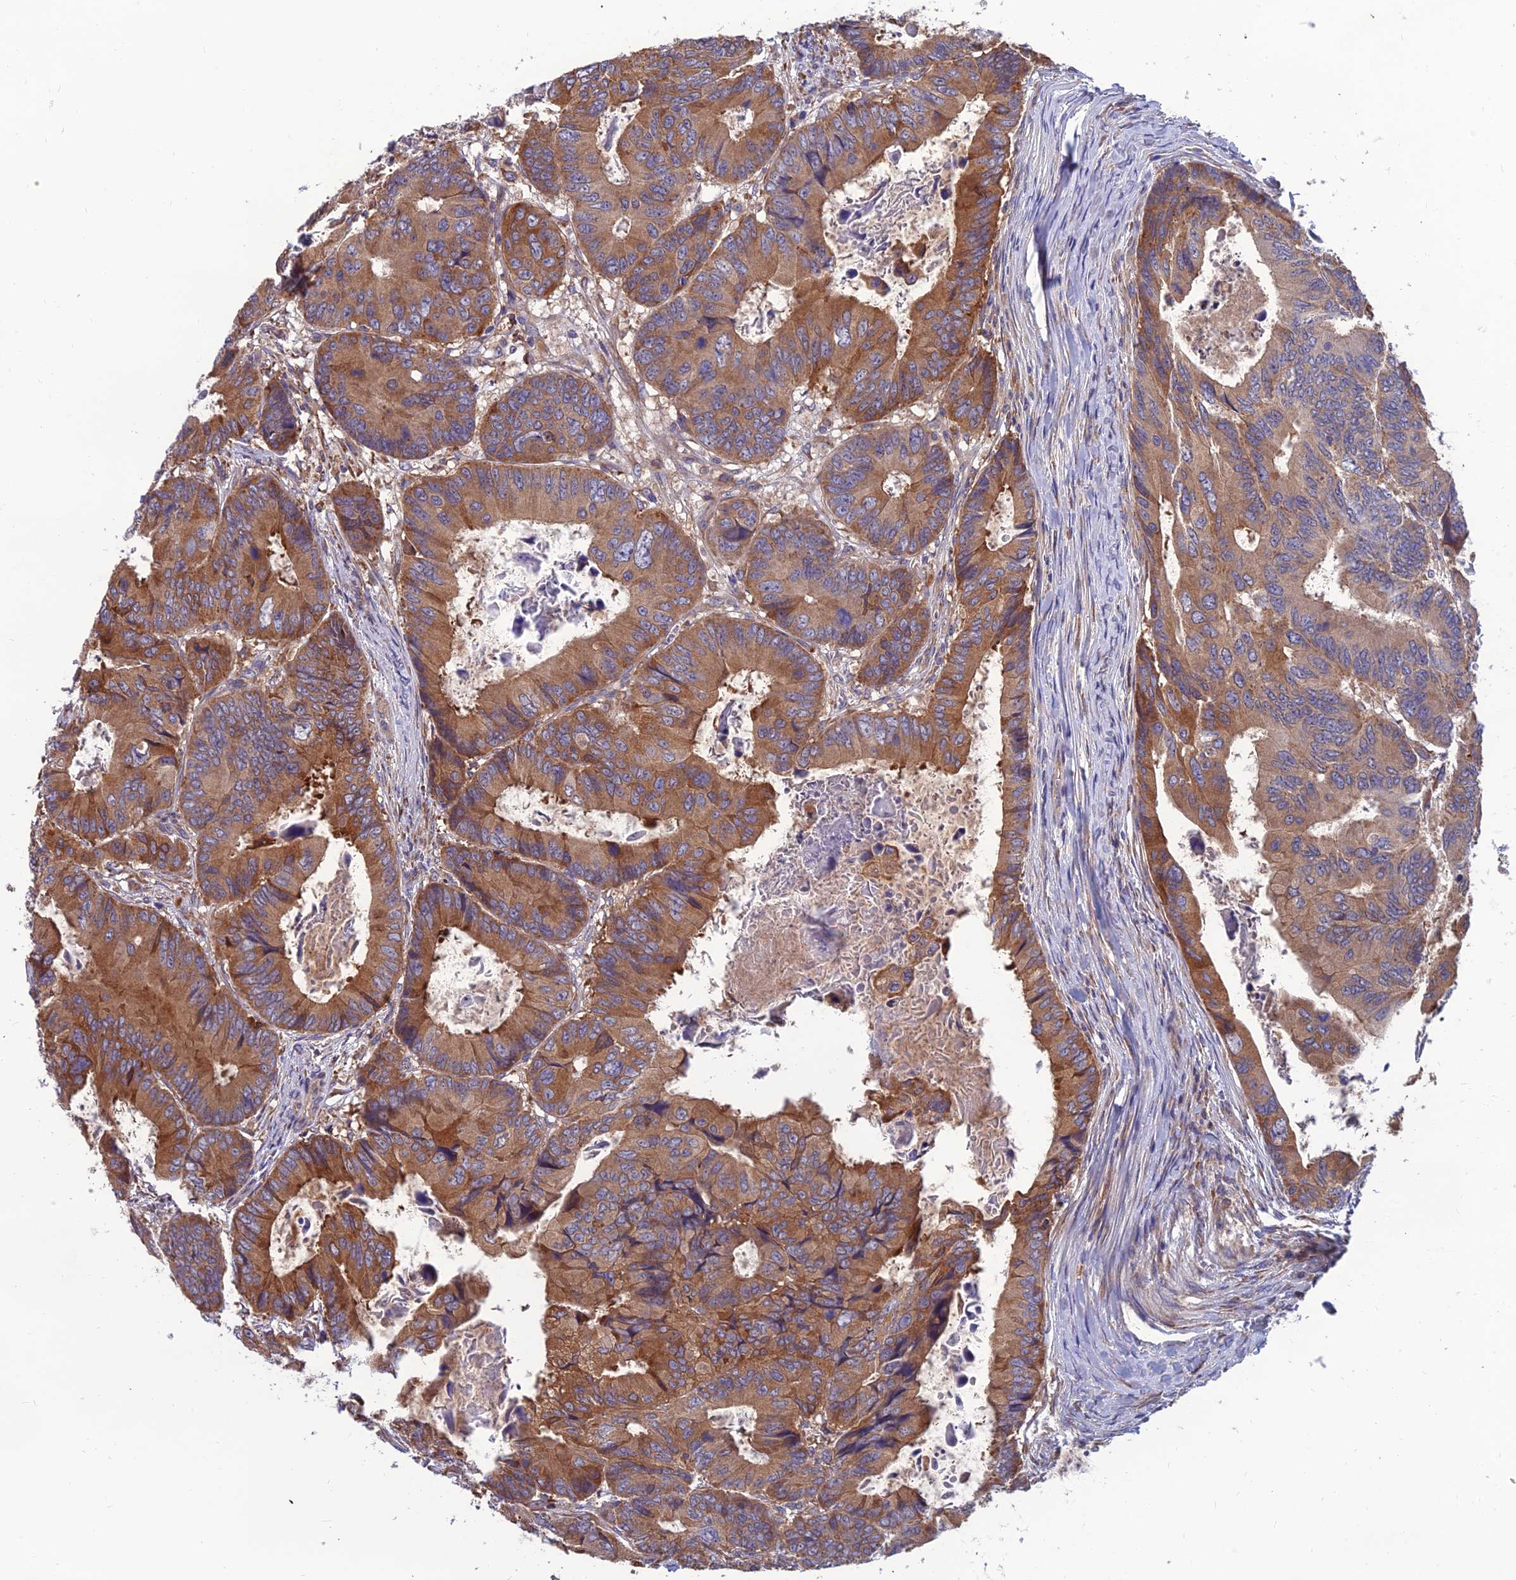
{"staining": {"intensity": "moderate", "quantity": ">75%", "location": "cytoplasmic/membranous"}, "tissue": "colorectal cancer", "cell_type": "Tumor cells", "image_type": "cancer", "snomed": [{"axis": "morphology", "description": "Adenocarcinoma, NOS"}, {"axis": "topography", "description": "Colon"}], "caption": "IHC (DAB (3,3'-diaminobenzidine)) staining of adenocarcinoma (colorectal) exhibits moderate cytoplasmic/membranous protein expression in about >75% of tumor cells. (Stains: DAB in brown, nuclei in blue, Microscopy: brightfield microscopy at high magnification).", "gene": "UMAD1", "patient": {"sex": "male", "age": 85}}